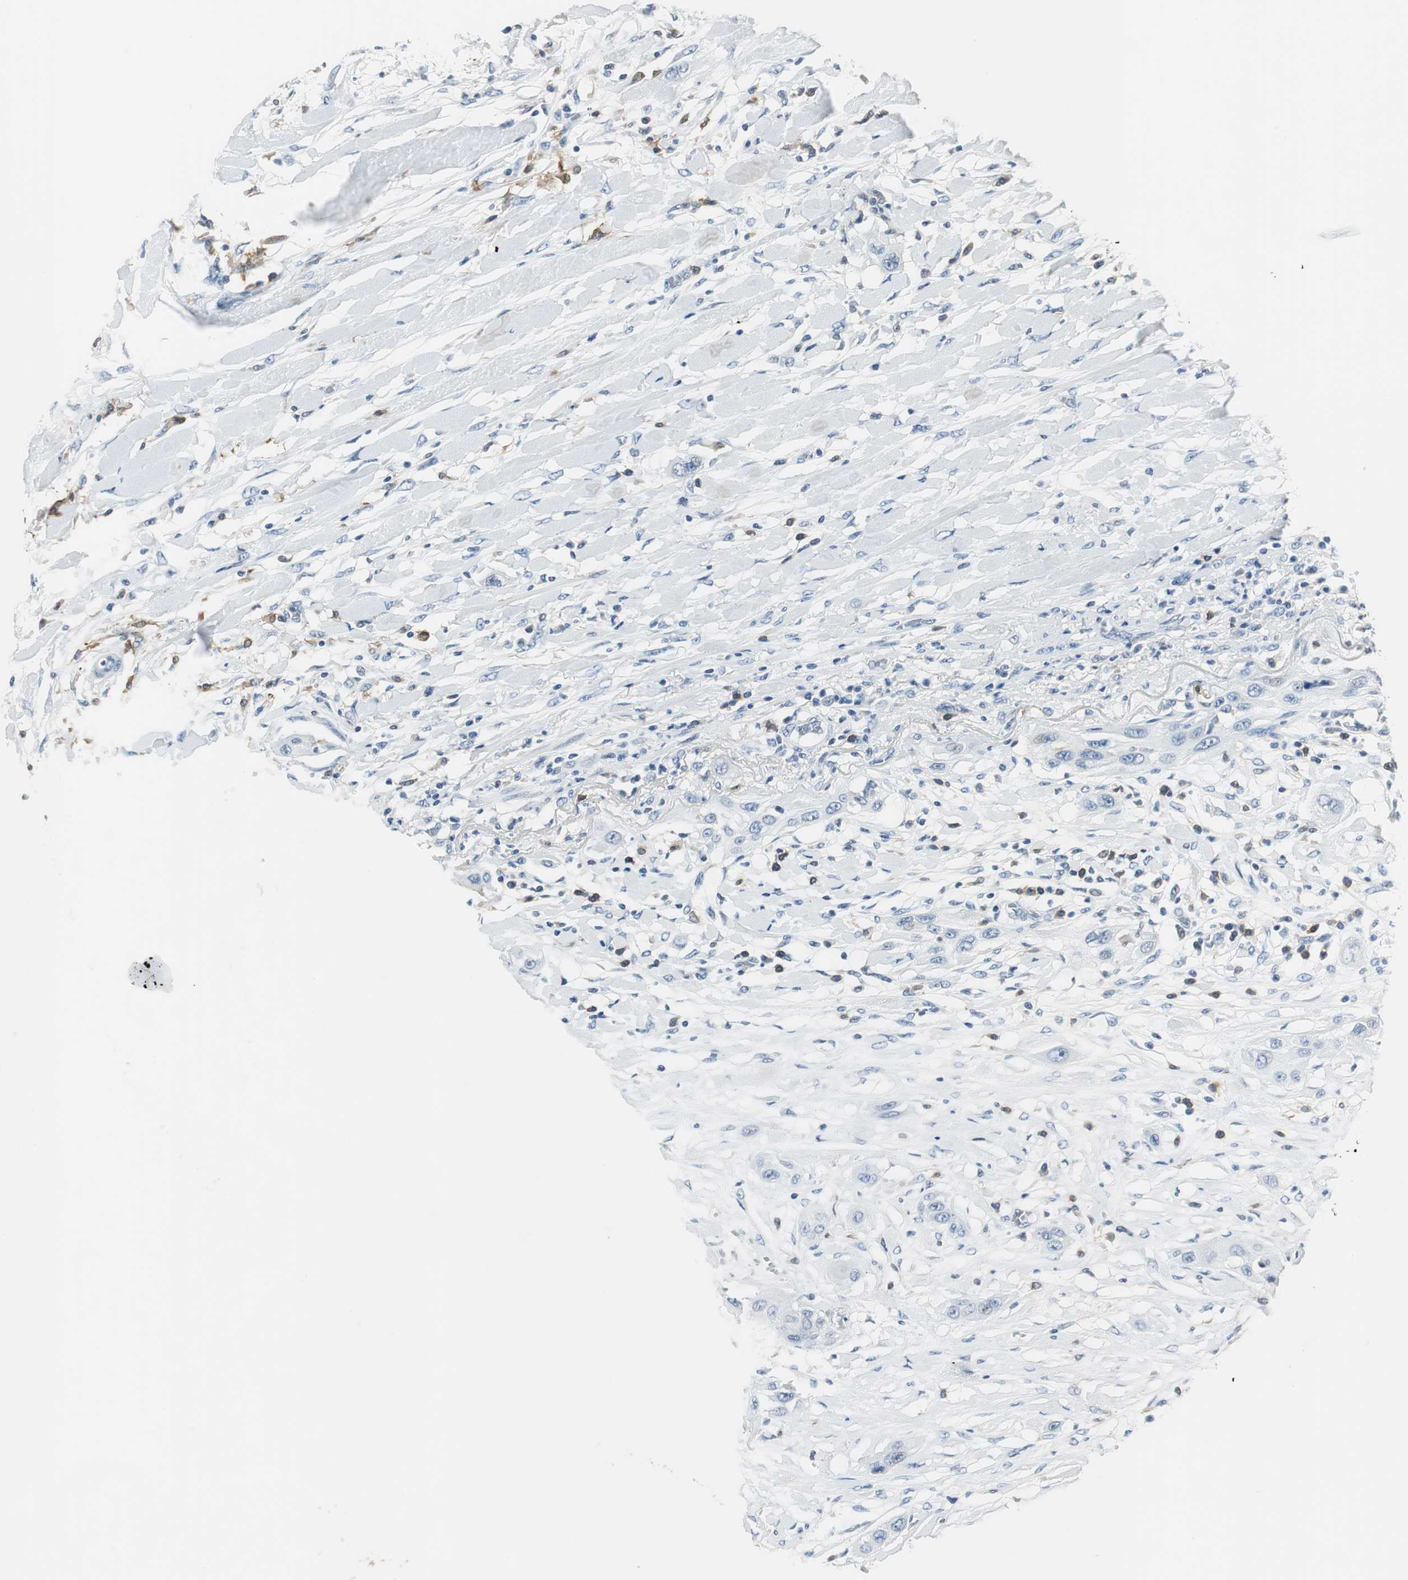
{"staining": {"intensity": "negative", "quantity": "none", "location": "none"}, "tissue": "lung cancer", "cell_type": "Tumor cells", "image_type": "cancer", "snomed": [{"axis": "morphology", "description": "Squamous cell carcinoma, NOS"}, {"axis": "topography", "description": "Lung"}], "caption": "Protein analysis of lung cancer exhibits no significant expression in tumor cells.", "gene": "MSTO1", "patient": {"sex": "female", "age": 47}}